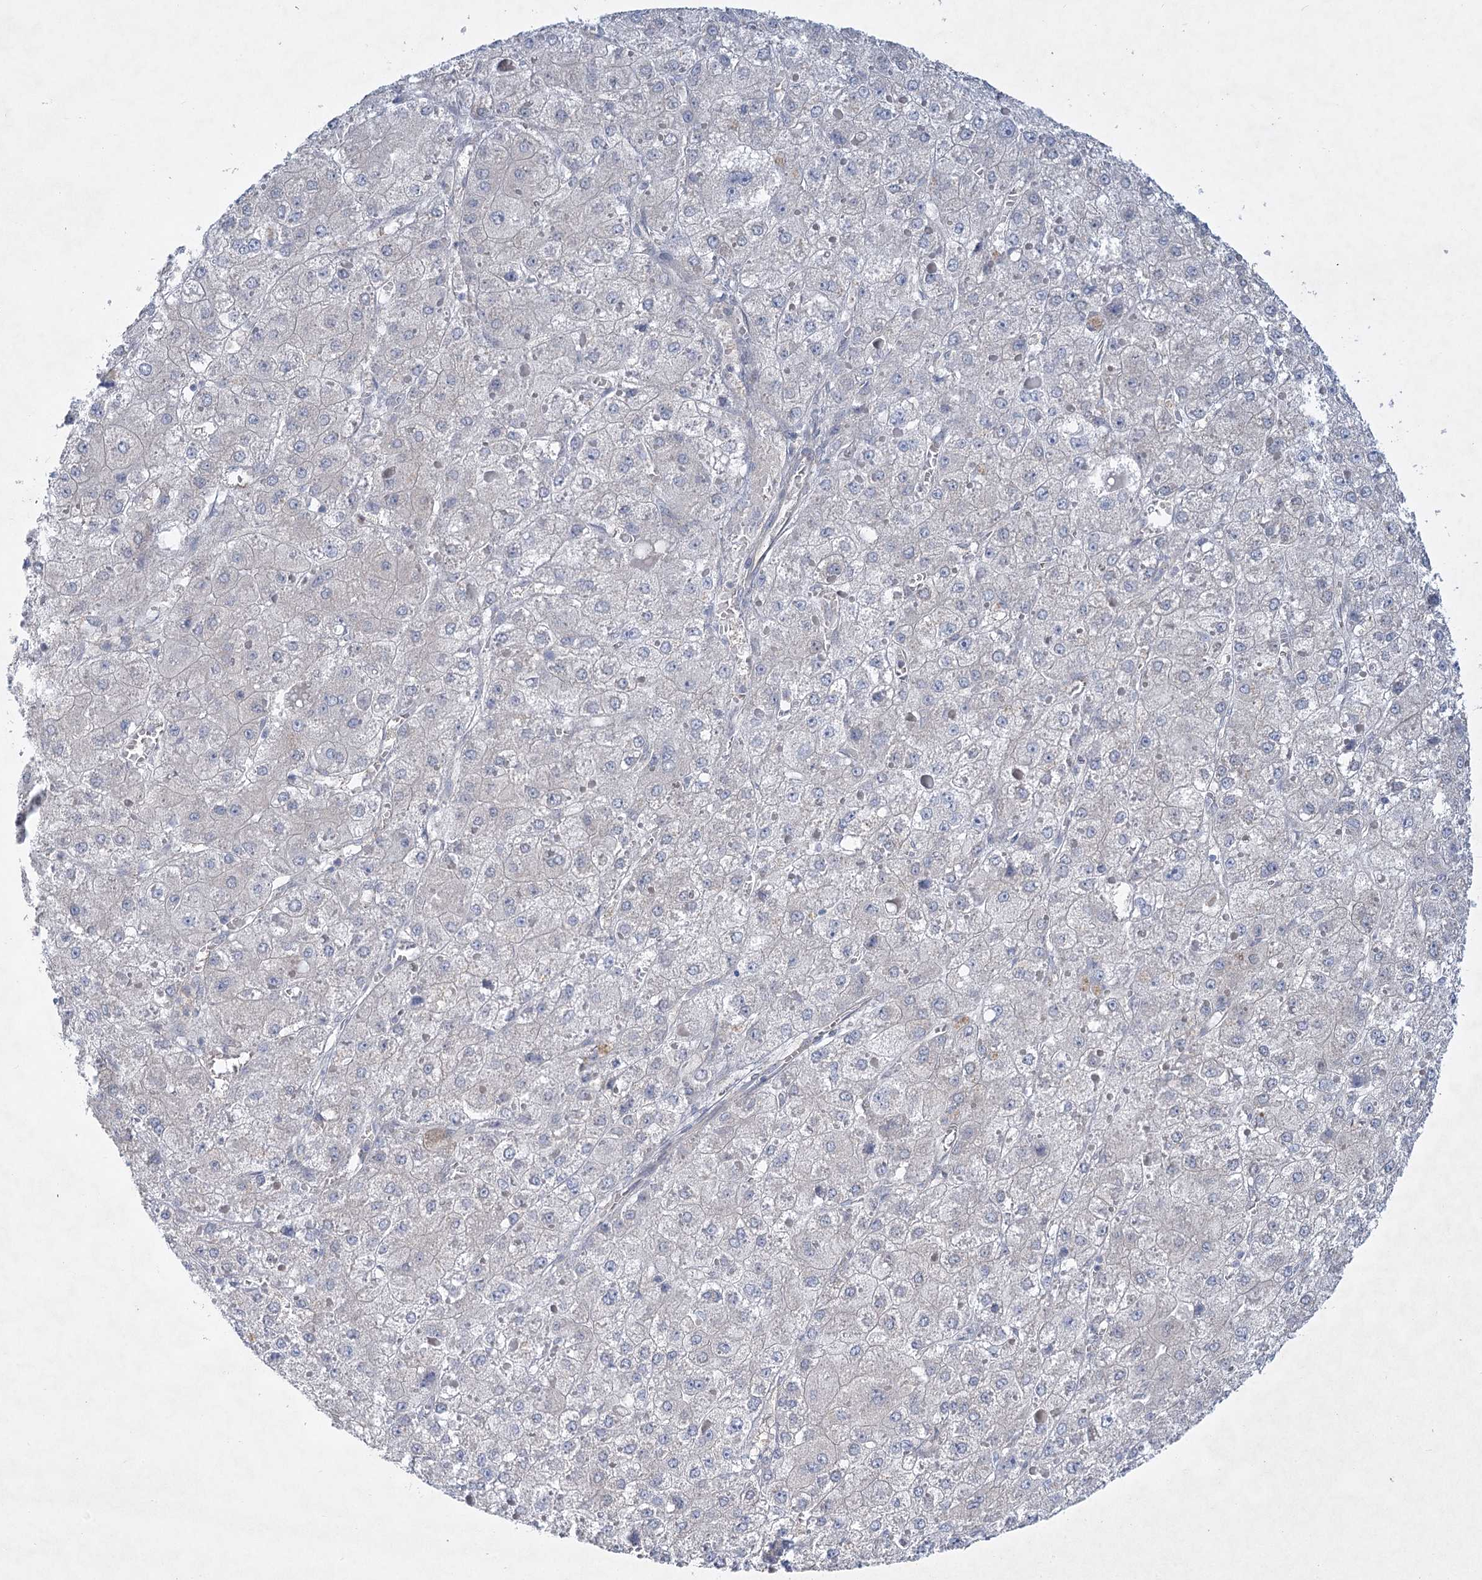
{"staining": {"intensity": "negative", "quantity": "none", "location": "none"}, "tissue": "liver cancer", "cell_type": "Tumor cells", "image_type": "cancer", "snomed": [{"axis": "morphology", "description": "Carcinoma, Hepatocellular, NOS"}, {"axis": "topography", "description": "Liver"}], "caption": "High magnification brightfield microscopy of liver cancer (hepatocellular carcinoma) stained with DAB (brown) and counterstained with hematoxylin (blue): tumor cells show no significant expression.", "gene": "AAMDC", "patient": {"sex": "female", "age": 73}}